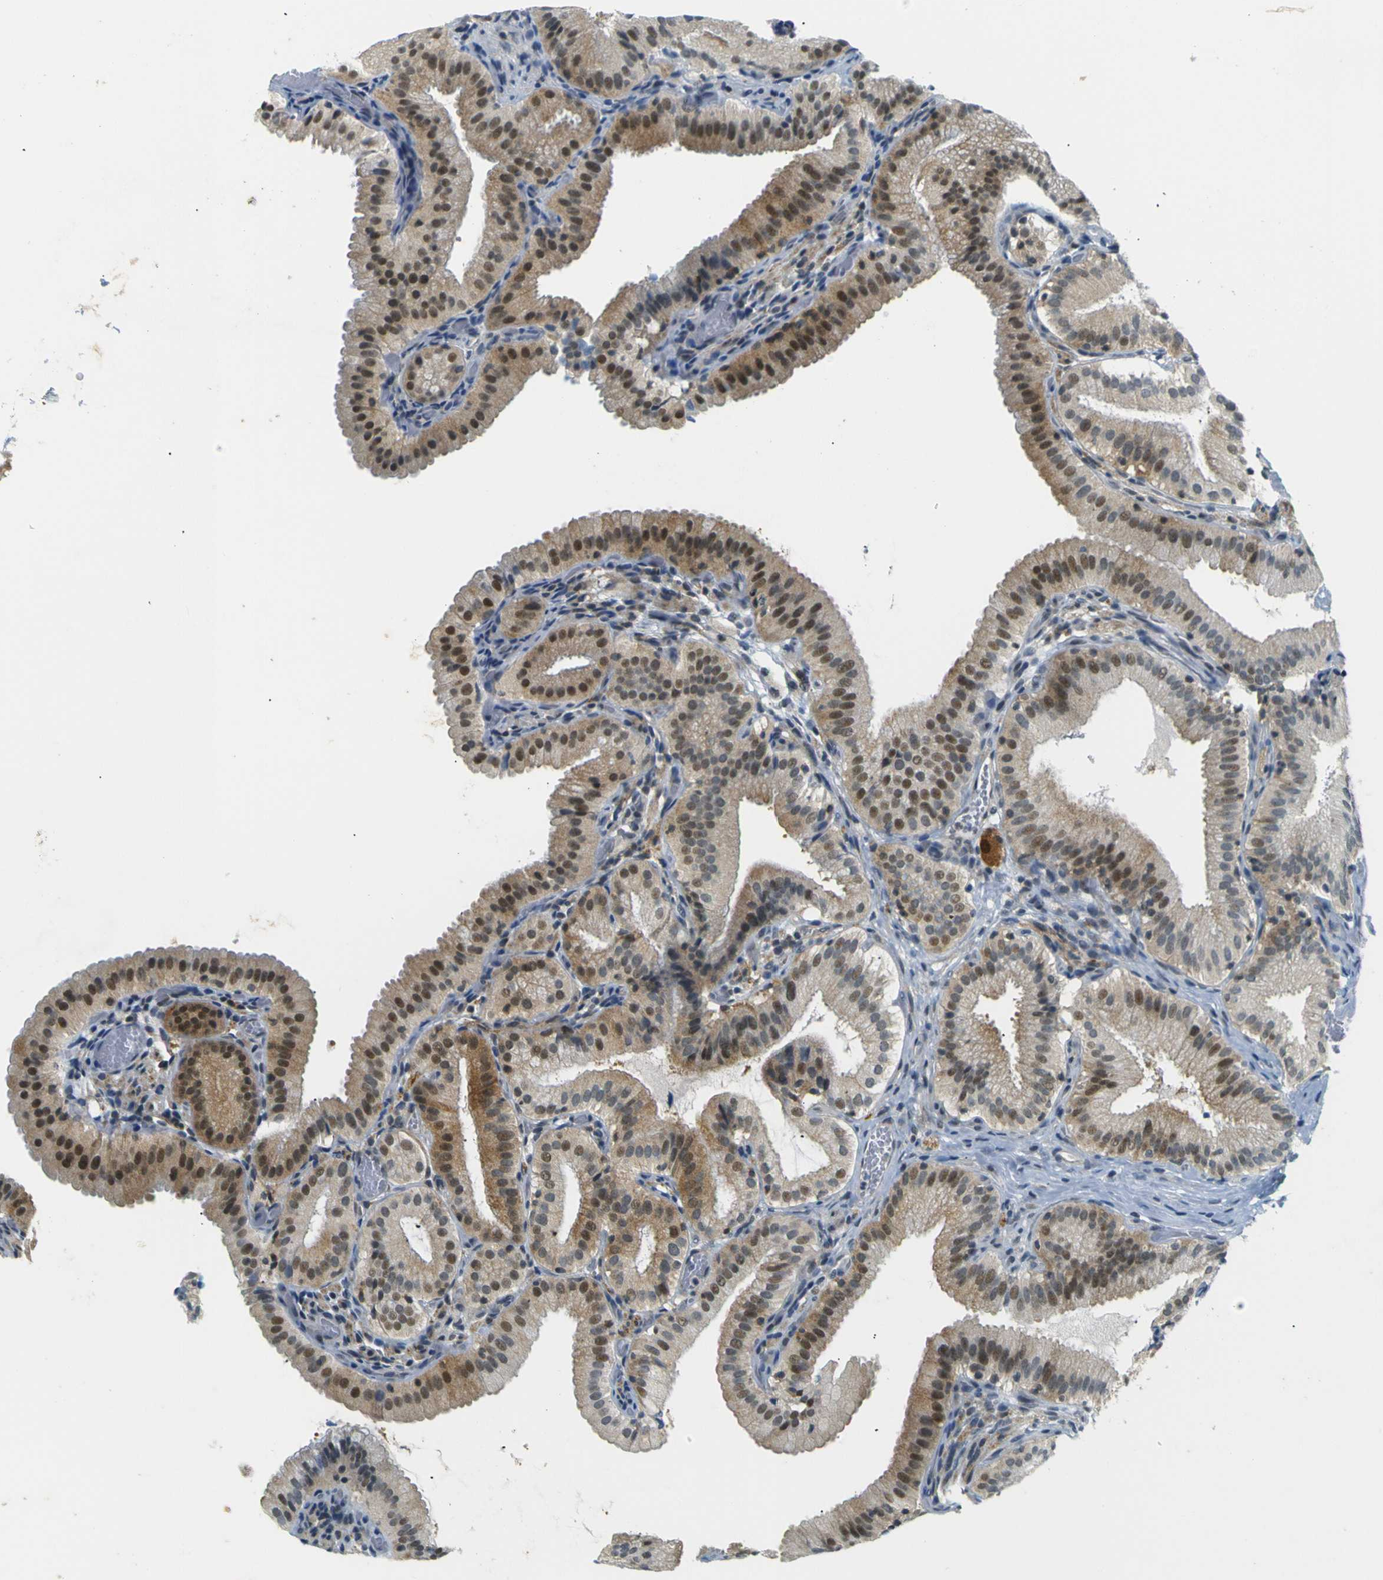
{"staining": {"intensity": "moderate", "quantity": ">75%", "location": "cytoplasmic/membranous,nuclear"}, "tissue": "gallbladder", "cell_type": "Glandular cells", "image_type": "normal", "snomed": [{"axis": "morphology", "description": "Normal tissue, NOS"}, {"axis": "topography", "description": "Gallbladder"}], "caption": "Immunohistochemistry of unremarkable gallbladder reveals medium levels of moderate cytoplasmic/membranous,nuclear staining in approximately >75% of glandular cells. (Stains: DAB in brown, nuclei in blue, Microscopy: brightfield microscopy at high magnification).", "gene": "SKP1", "patient": {"sex": "male", "age": 54}}